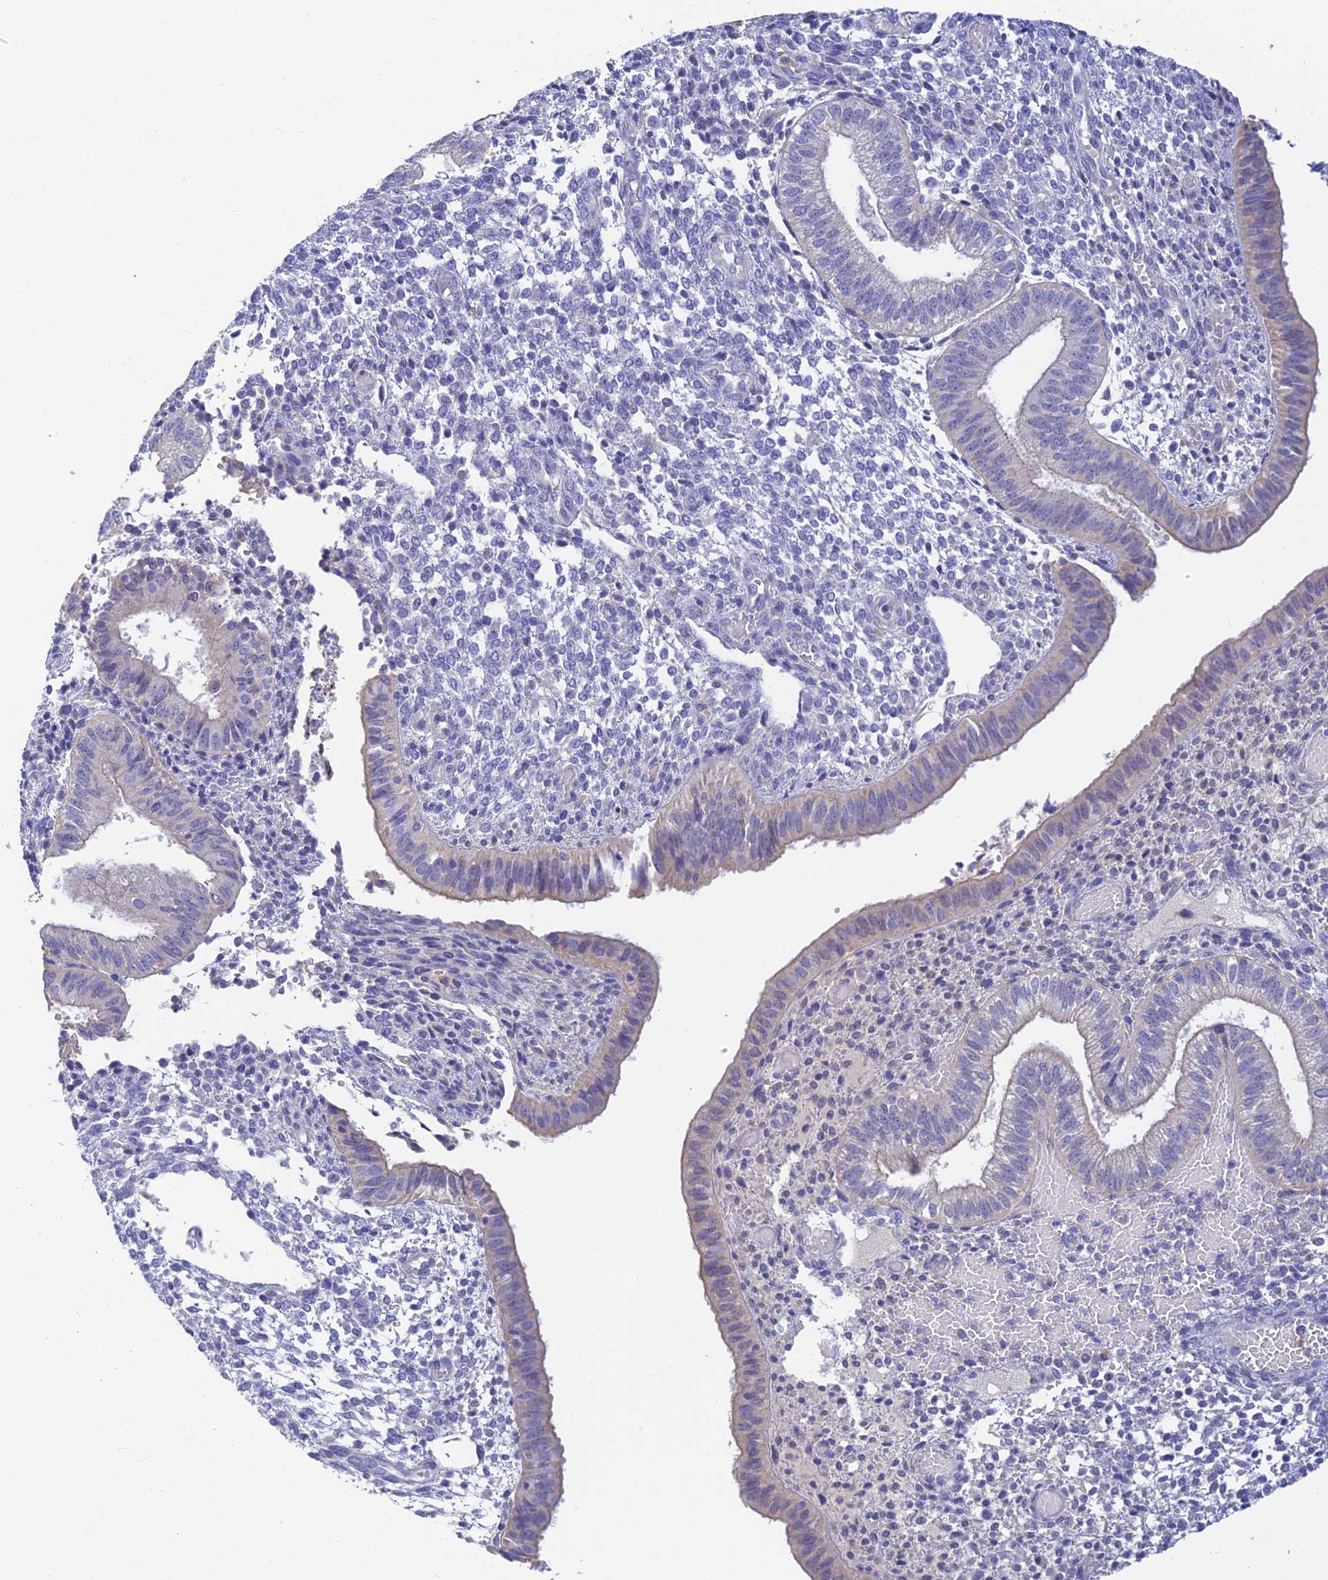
{"staining": {"intensity": "negative", "quantity": "none", "location": "none"}, "tissue": "endometrium", "cell_type": "Cells in endometrial stroma", "image_type": "normal", "snomed": [{"axis": "morphology", "description": "Normal tissue, NOS"}, {"axis": "topography", "description": "Endometrium"}], "caption": "Image shows no significant protein positivity in cells in endometrial stroma of unremarkable endometrium.", "gene": "INTS13", "patient": {"sex": "female", "age": 34}}